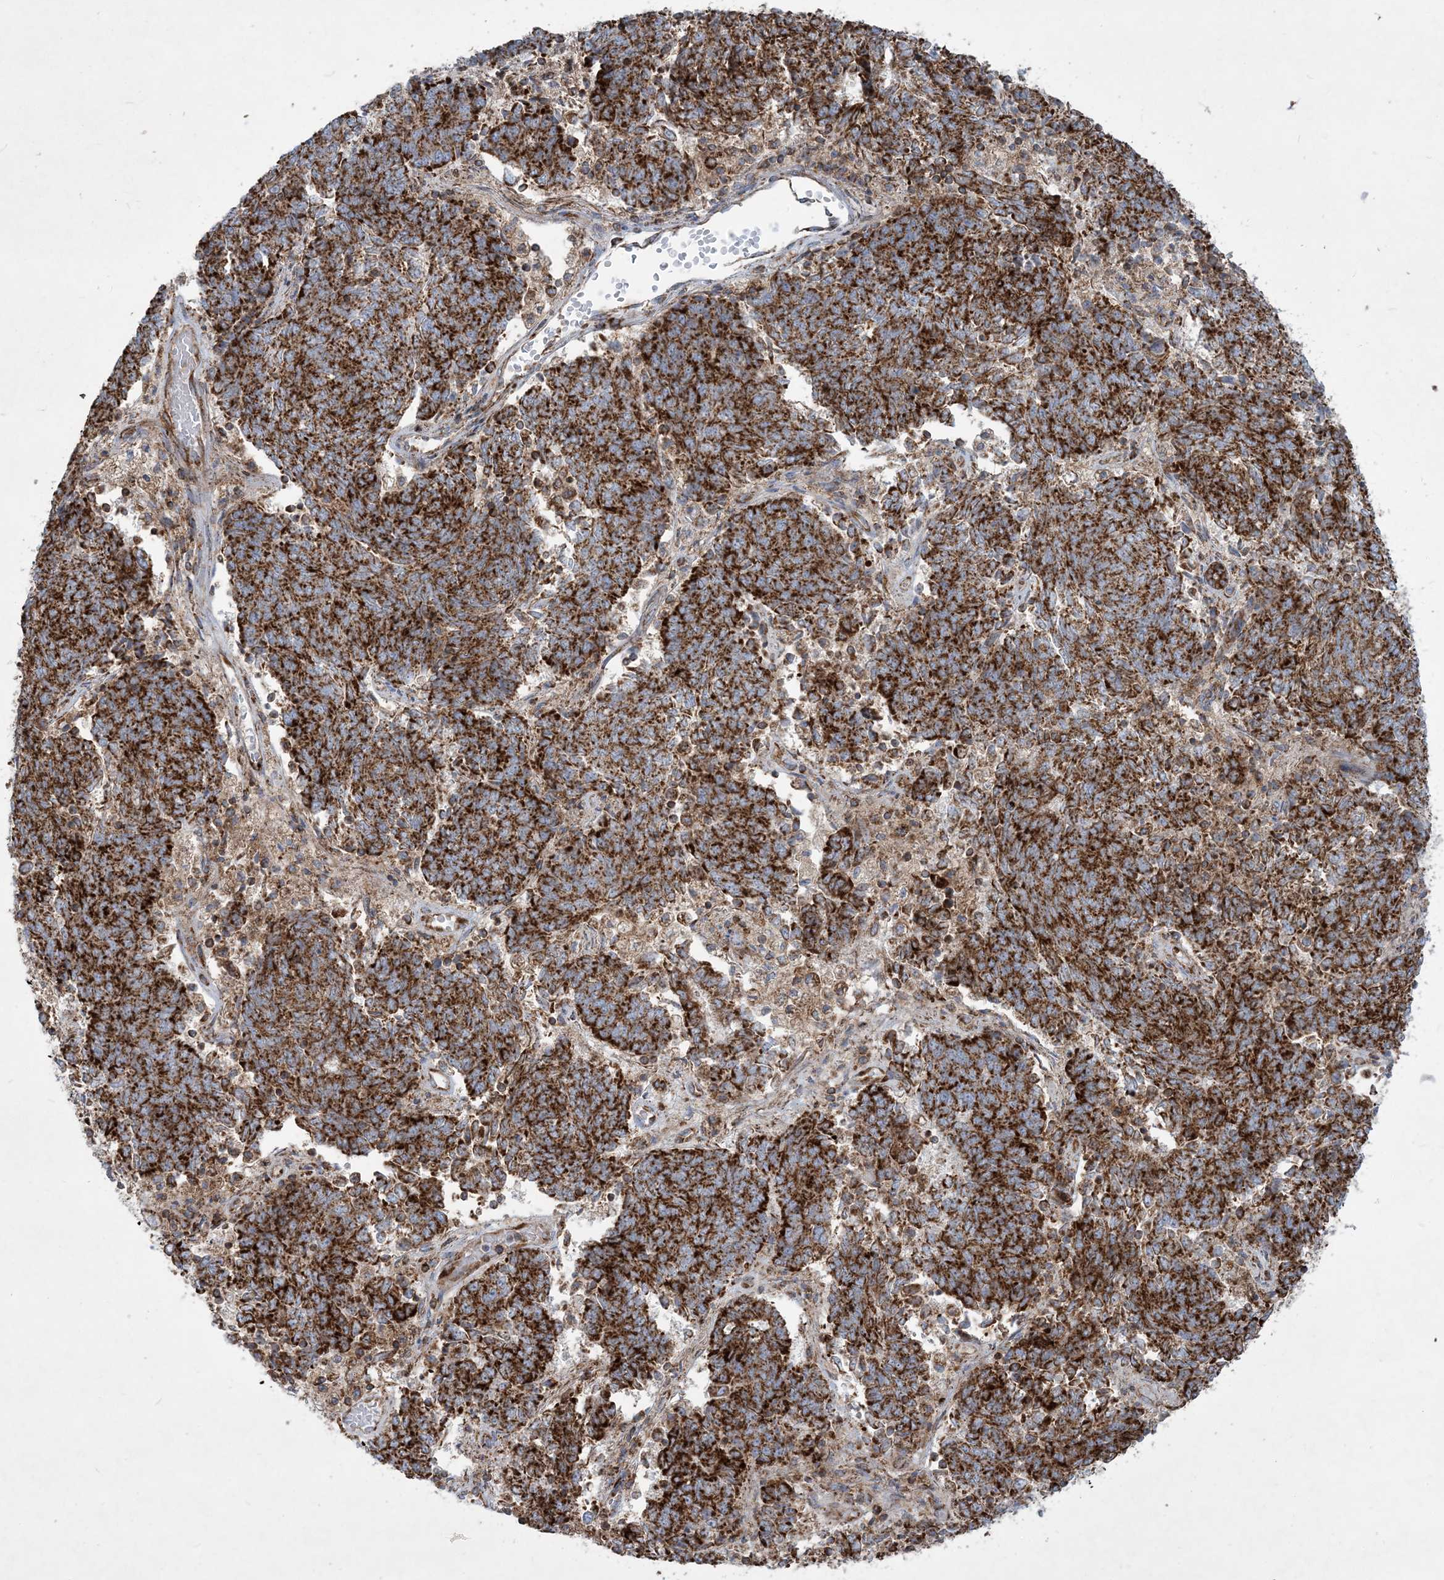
{"staining": {"intensity": "strong", "quantity": ">75%", "location": "cytoplasmic/membranous"}, "tissue": "endometrial cancer", "cell_type": "Tumor cells", "image_type": "cancer", "snomed": [{"axis": "morphology", "description": "Adenocarcinoma, NOS"}, {"axis": "topography", "description": "Endometrium"}], "caption": "High-magnification brightfield microscopy of endometrial cancer (adenocarcinoma) stained with DAB (brown) and counterstained with hematoxylin (blue). tumor cells exhibit strong cytoplasmic/membranous staining is identified in about>75% of cells. (Brightfield microscopy of DAB IHC at high magnification).", "gene": "BEND4", "patient": {"sex": "female", "age": 80}}